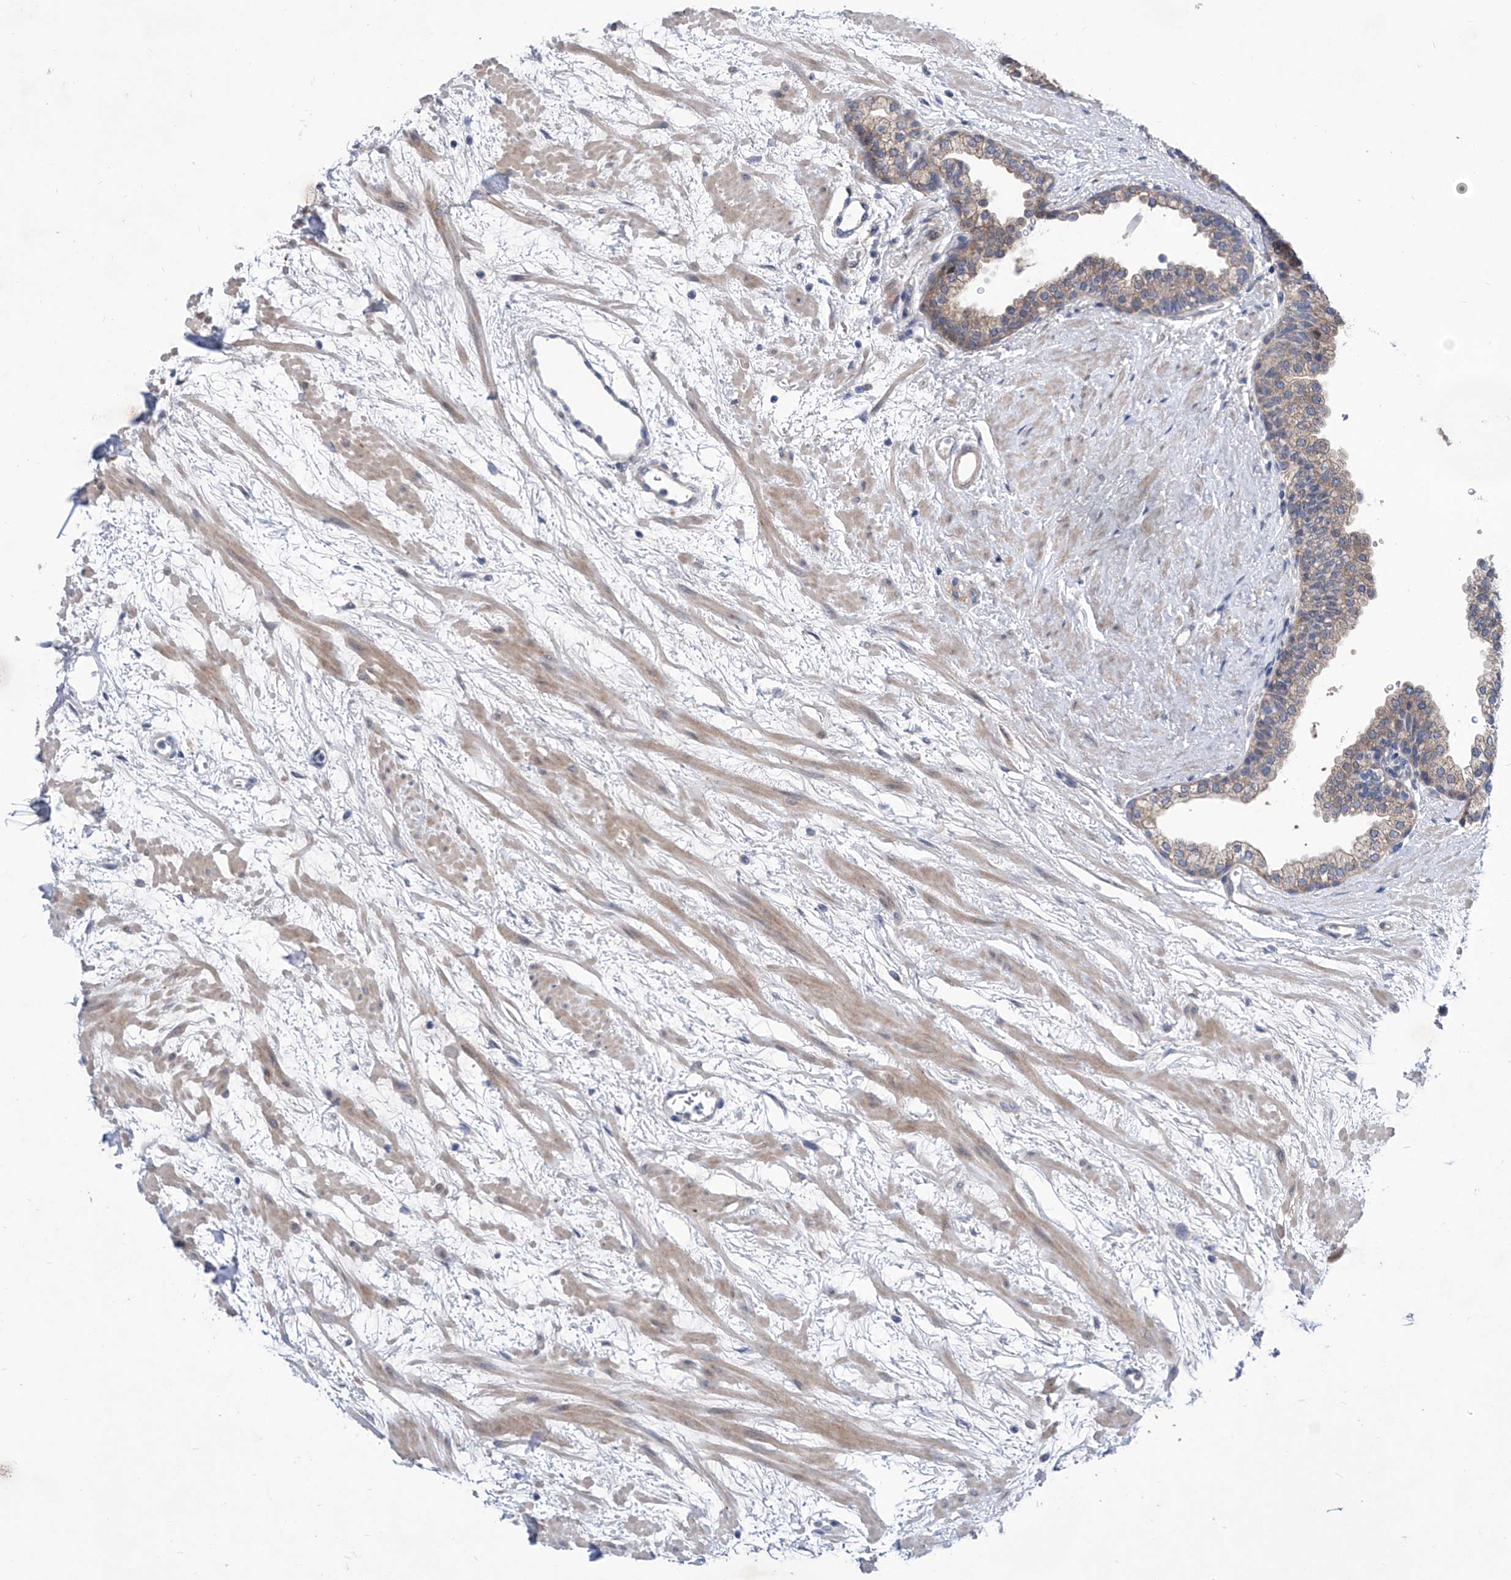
{"staining": {"intensity": "weak", "quantity": "25%-75%", "location": "cytoplasmic/membranous"}, "tissue": "prostate", "cell_type": "Glandular cells", "image_type": "normal", "snomed": [{"axis": "morphology", "description": "Normal tissue, NOS"}, {"axis": "topography", "description": "Prostate"}], "caption": "DAB immunohistochemical staining of benign human prostate displays weak cytoplasmic/membranous protein expression in about 25%-75% of glandular cells.", "gene": "SRBD1", "patient": {"sex": "male", "age": 48}}